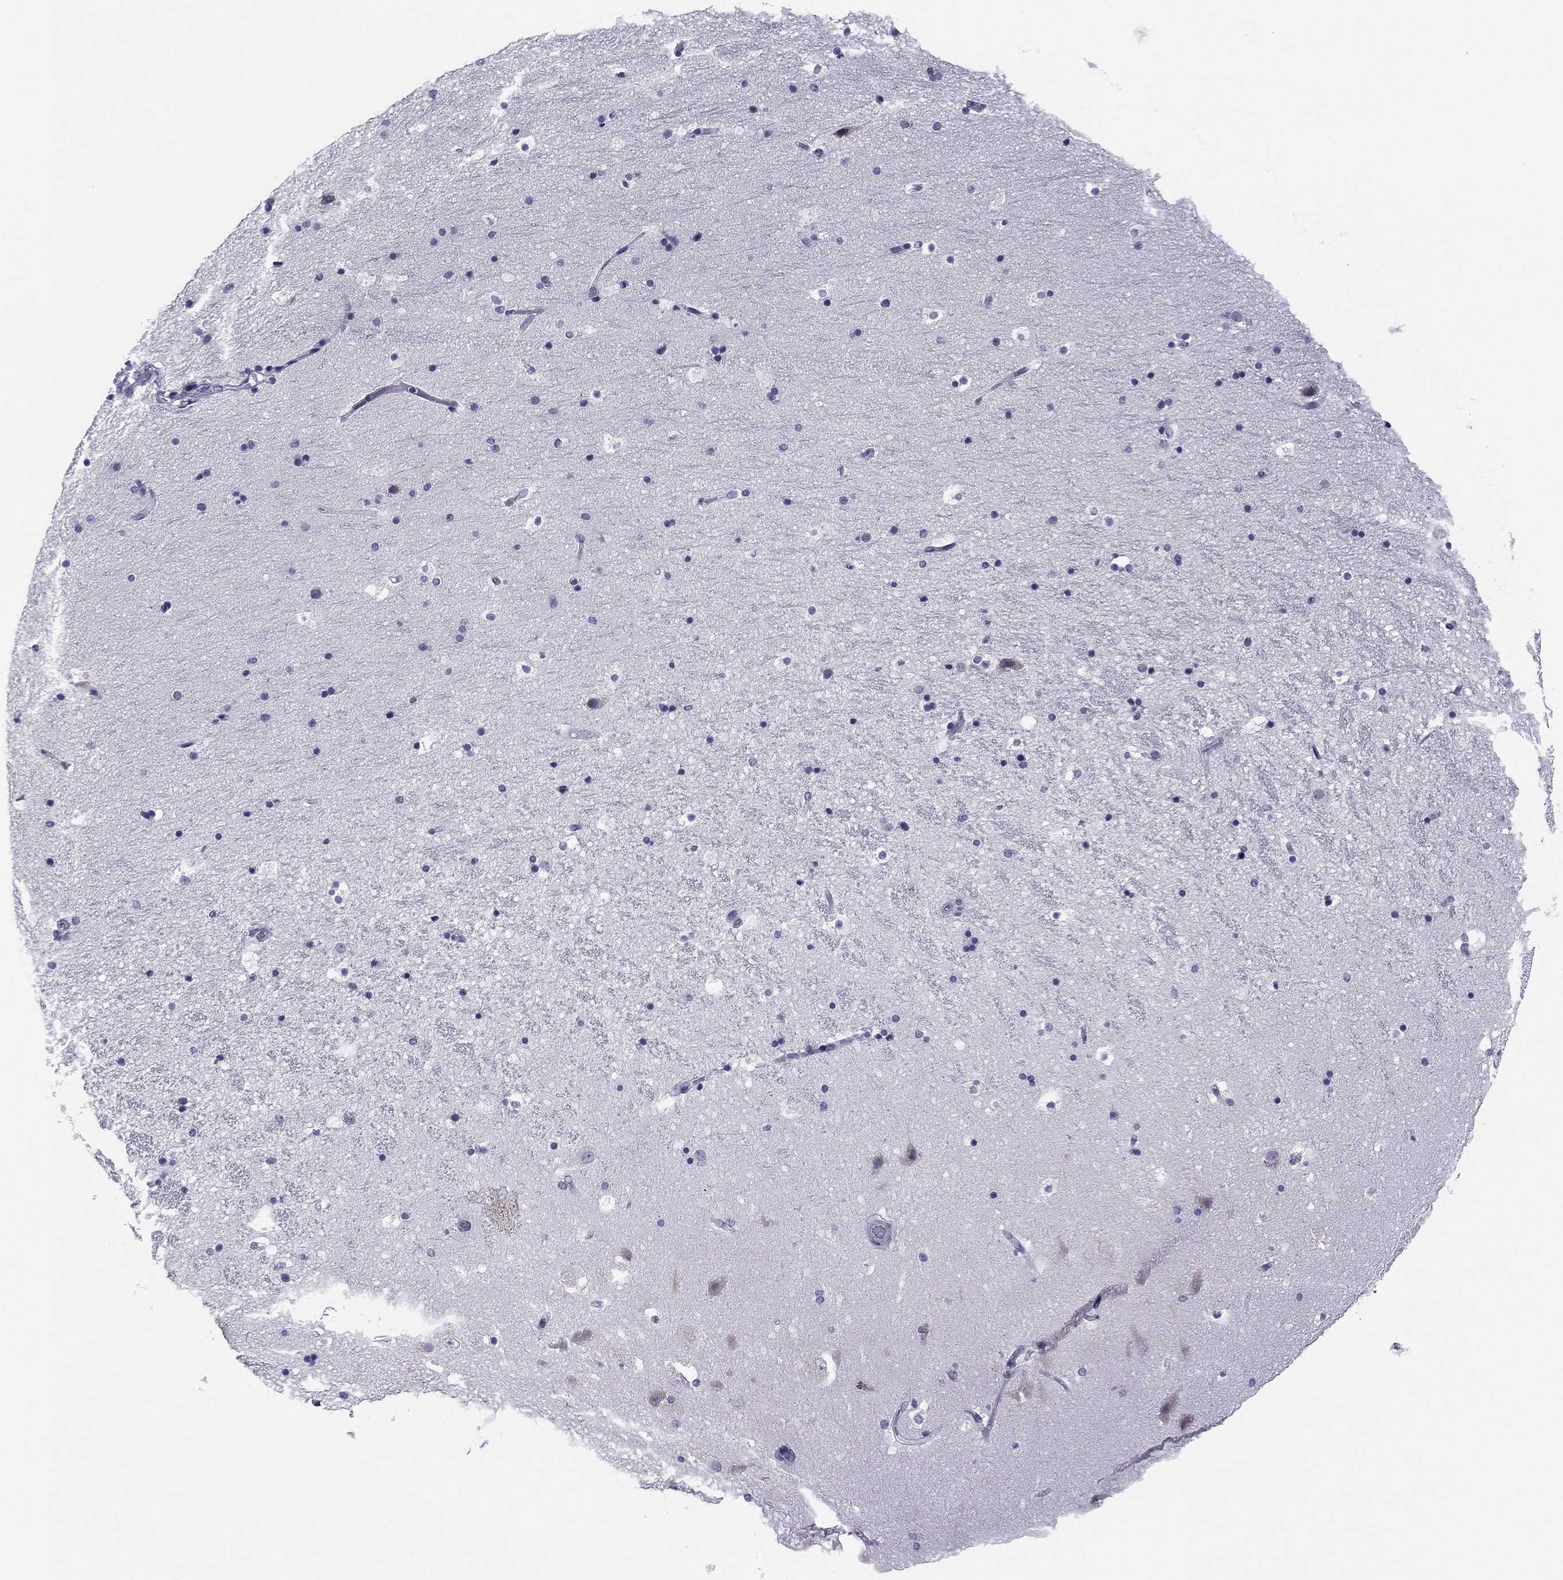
{"staining": {"intensity": "negative", "quantity": "none", "location": "none"}, "tissue": "hippocampus", "cell_type": "Glial cells", "image_type": "normal", "snomed": [{"axis": "morphology", "description": "Normal tissue, NOS"}, {"axis": "topography", "description": "Hippocampus"}], "caption": "IHC photomicrograph of normal human hippocampus stained for a protein (brown), which displays no expression in glial cells.", "gene": "TMED3", "patient": {"sex": "male", "age": 51}}